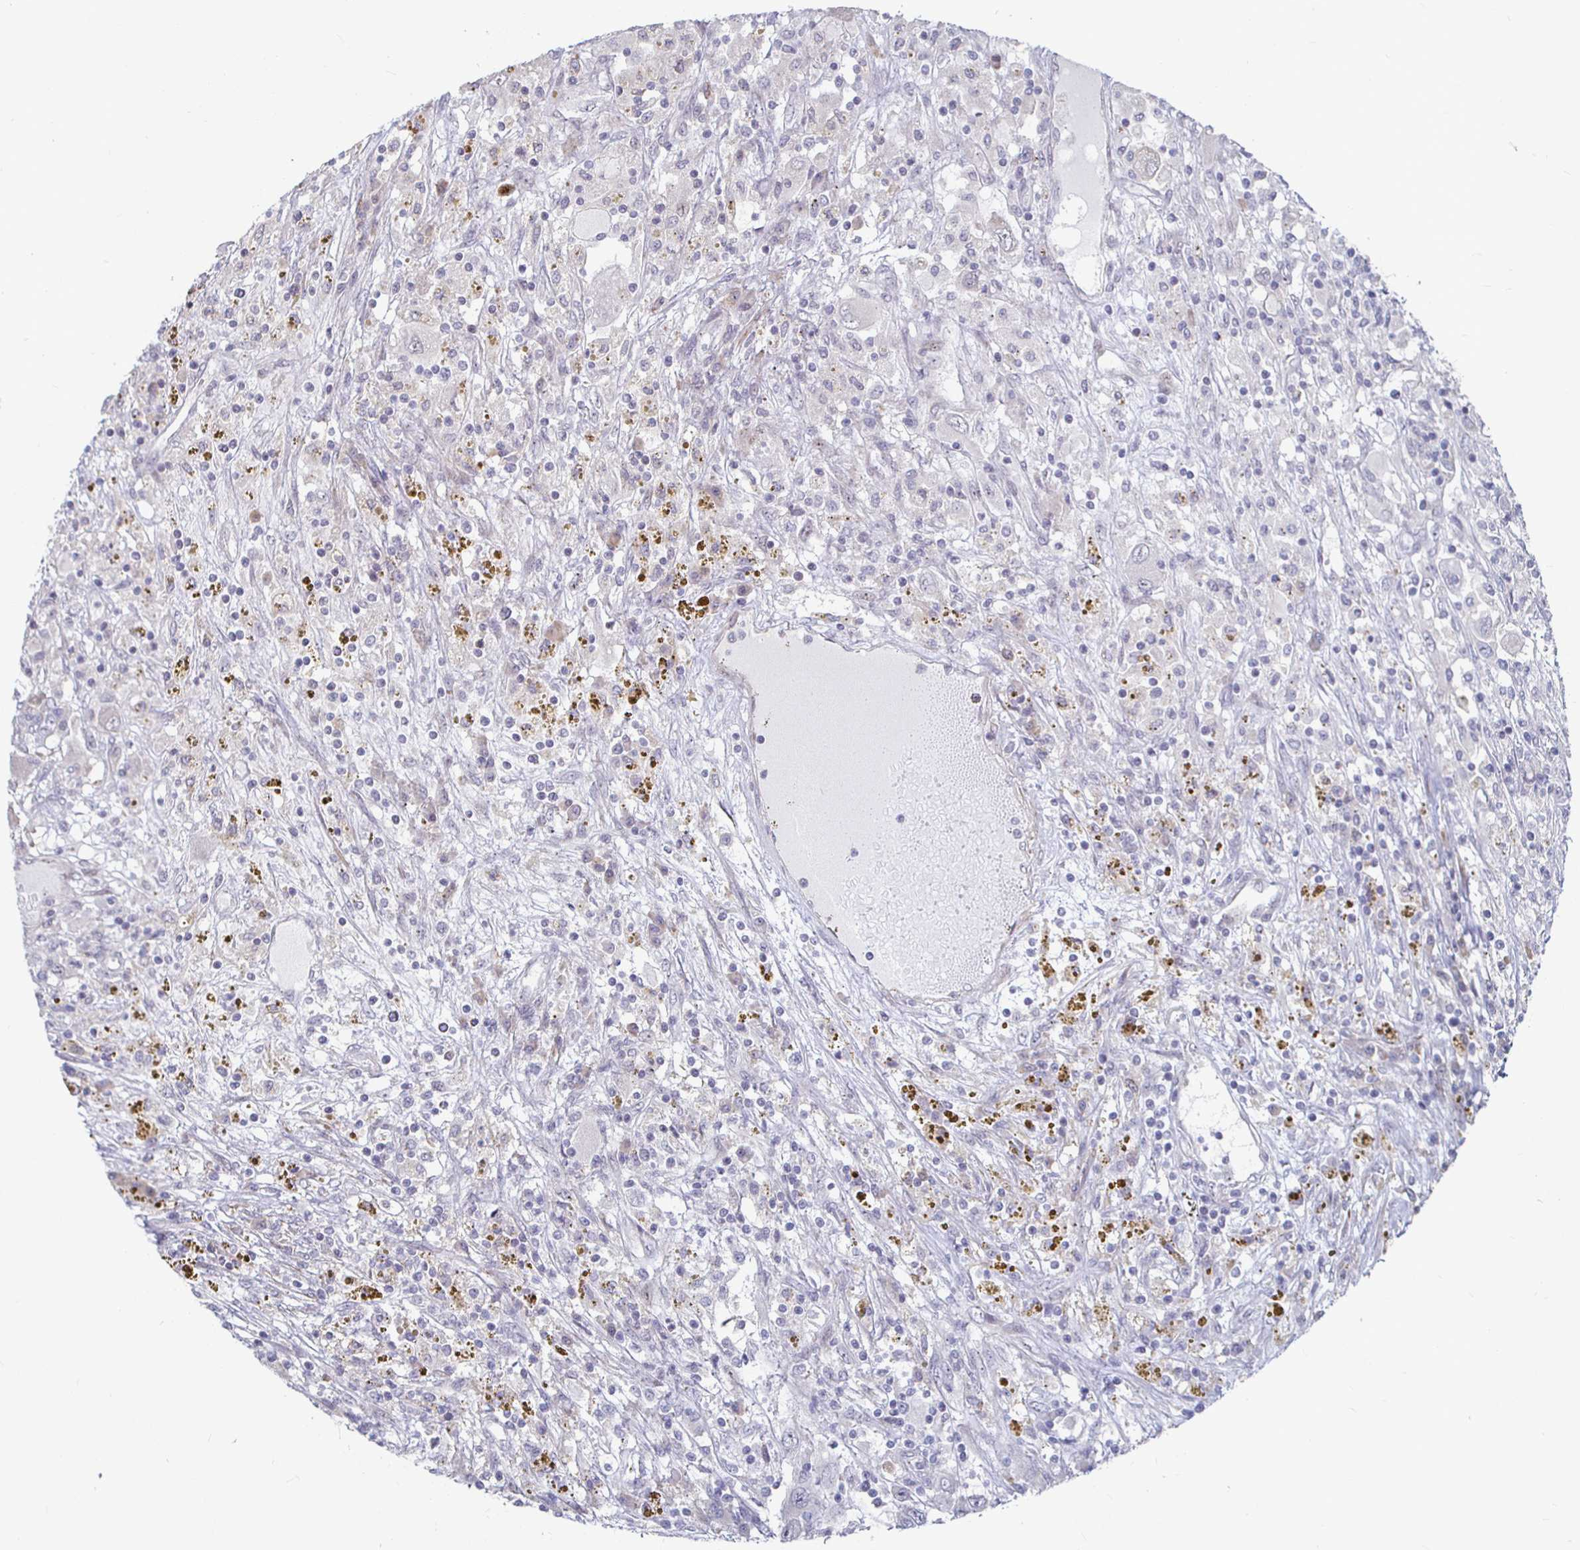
{"staining": {"intensity": "negative", "quantity": "none", "location": "none"}, "tissue": "renal cancer", "cell_type": "Tumor cells", "image_type": "cancer", "snomed": [{"axis": "morphology", "description": "Adenocarcinoma, NOS"}, {"axis": "topography", "description": "Kidney"}], "caption": "Immunohistochemistry histopathology image of renal adenocarcinoma stained for a protein (brown), which displays no positivity in tumor cells.", "gene": "CAPN11", "patient": {"sex": "female", "age": 67}}